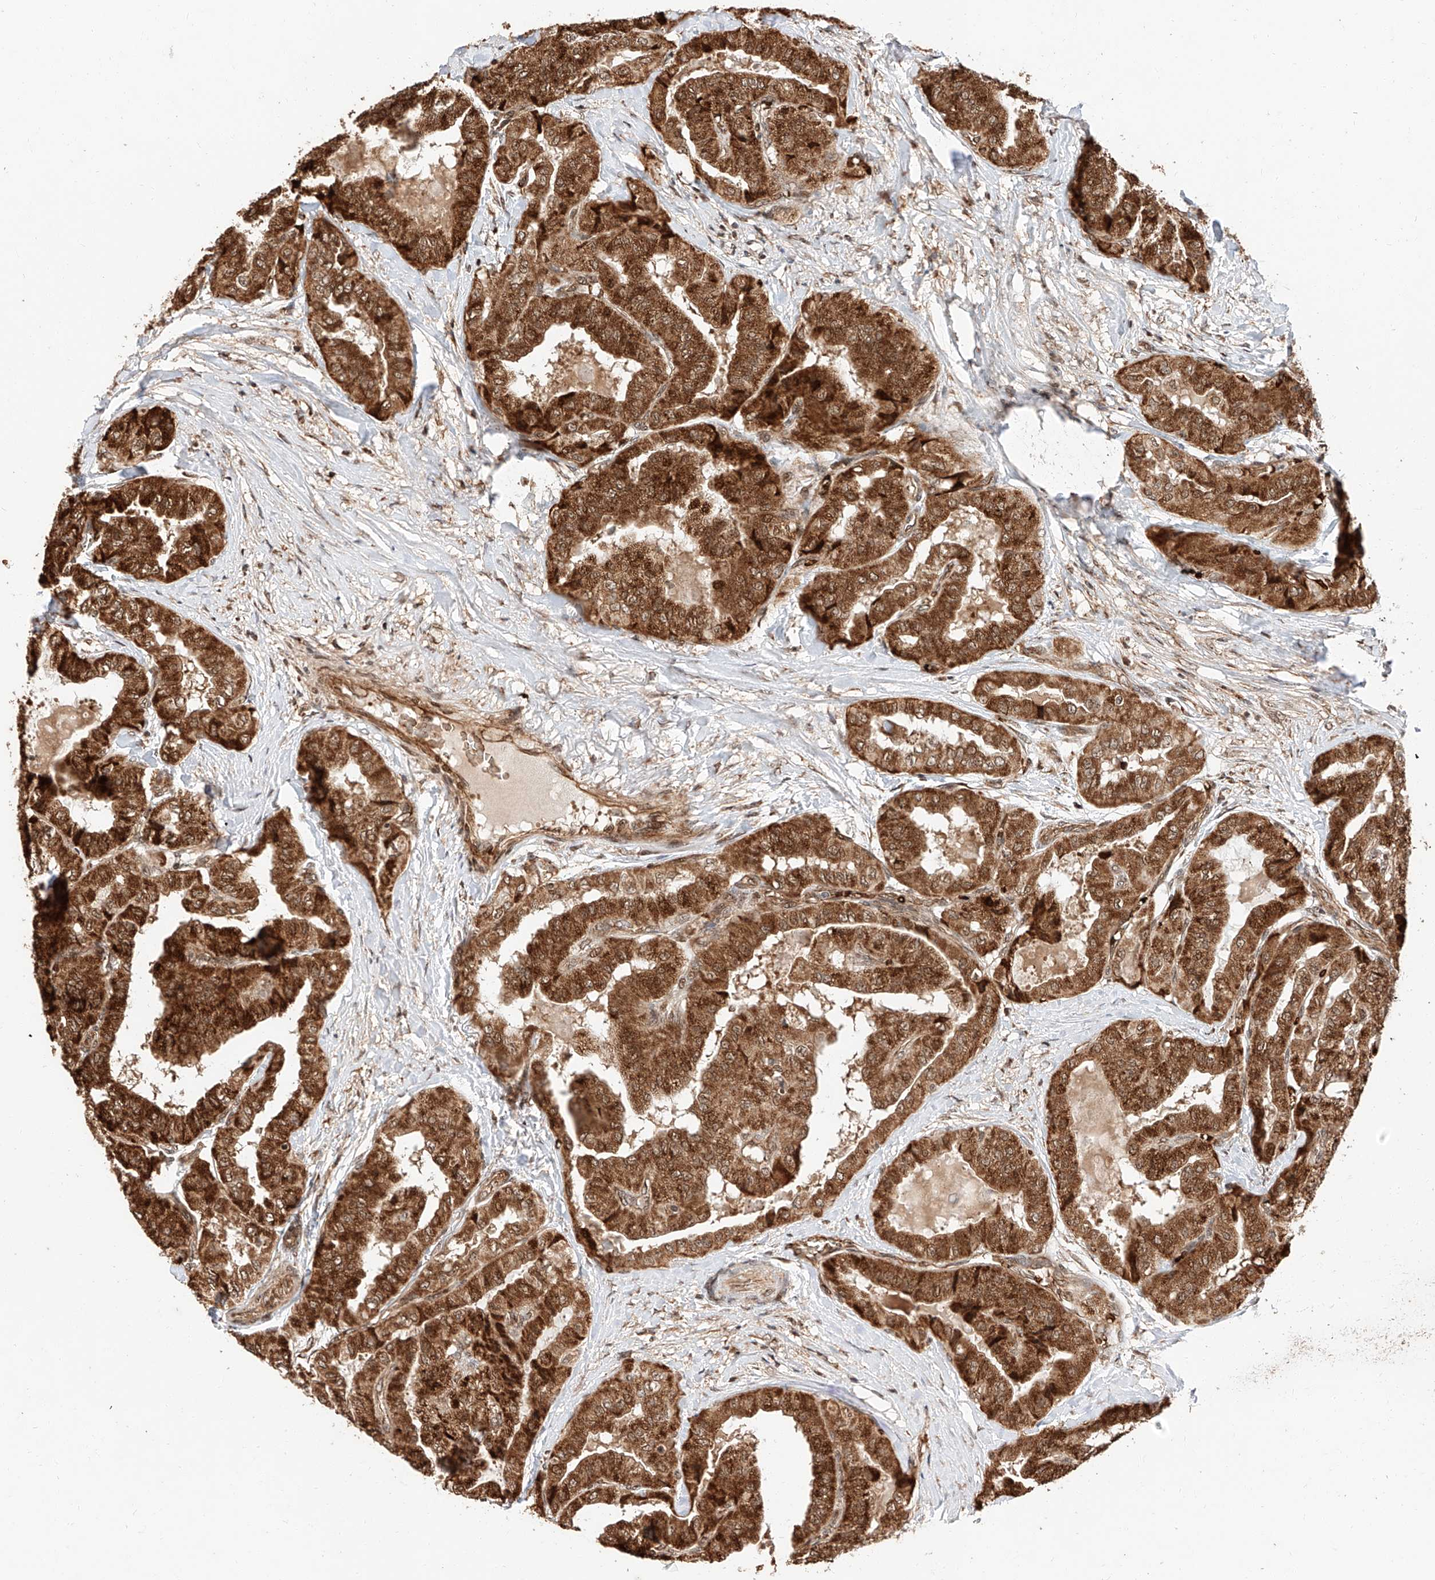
{"staining": {"intensity": "strong", "quantity": ">75%", "location": "cytoplasmic/membranous,nuclear"}, "tissue": "thyroid cancer", "cell_type": "Tumor cells", "image_type": "cancer", "snomed": [{"axis": "morphology", "description": "Papillary adenocarcinoma, NOS"}, {"axis": "topography", "description": "Thyroid gland"}], "caption": "DAB (3,3'-diaminobenzidine) immunohistochemical staining of human thyroid cancer (papillary adenocarcinoma) displays strong cytoplasmic/membranous and nuclear protein staining in approximately >75% of tumor cells.", "gene": "THTPA", "patient": {"sex": "female", "age": 59}}